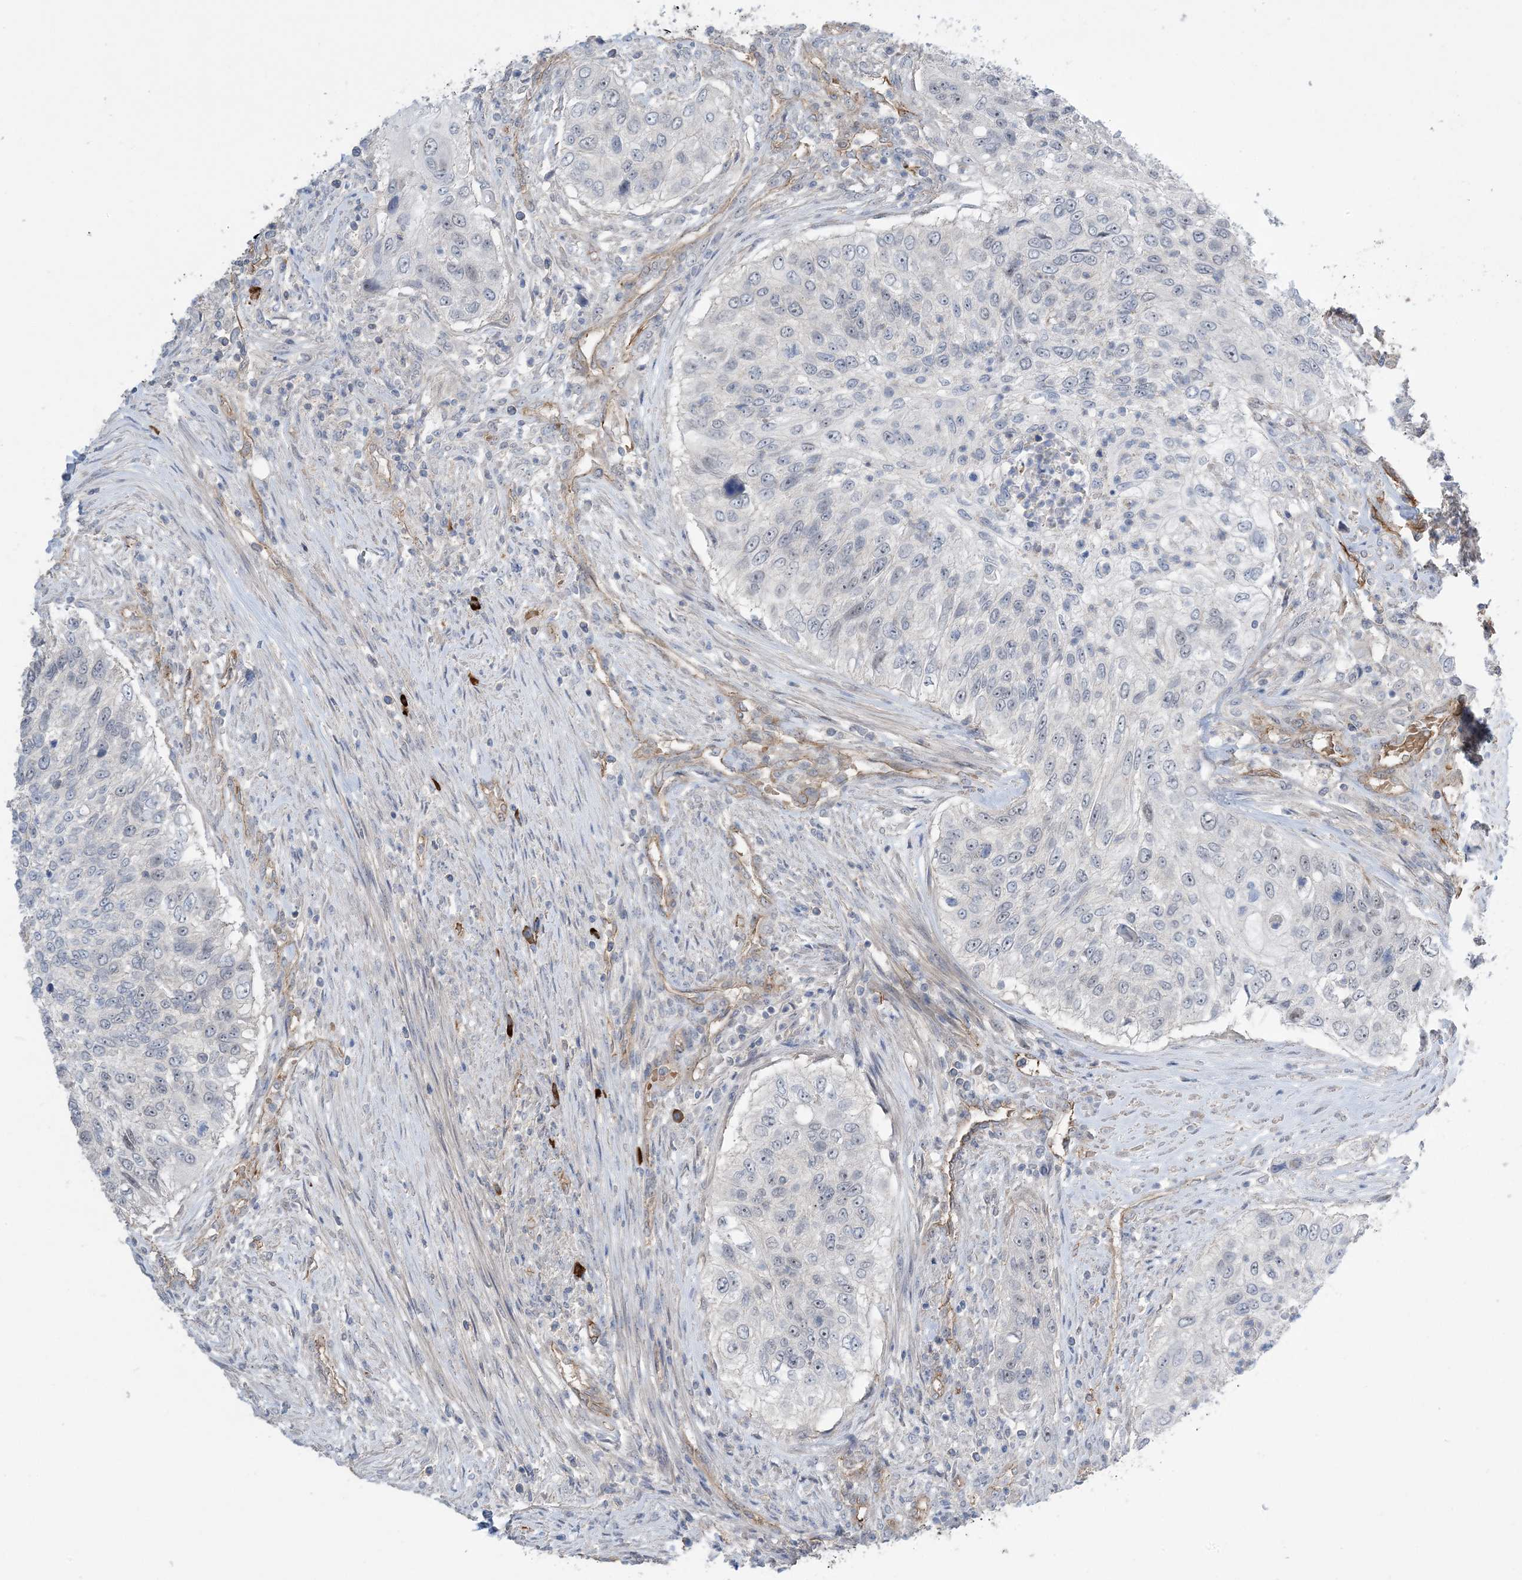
{"staining": {"intensity": "negative", "quantity": "none", "location": "none"}, "tissue": "urothelial cancer", "cell_type": "Tumor cells", "image_type": "cancer", "snomed": [{"axis": "morphology", "description": "Urothelial carcinoma, High grade"}, {"axis": "topography", "description": "Urinary bladder"}], "caption": "This histopathology image is of urothelial cancer stained with immunohistochemistry to label a protein in brown with the nuclei are counter-stained blue. There is no staining in tumor cells.", "gene": "AOC1", "patient": {"sex": "female", "age": 60}}